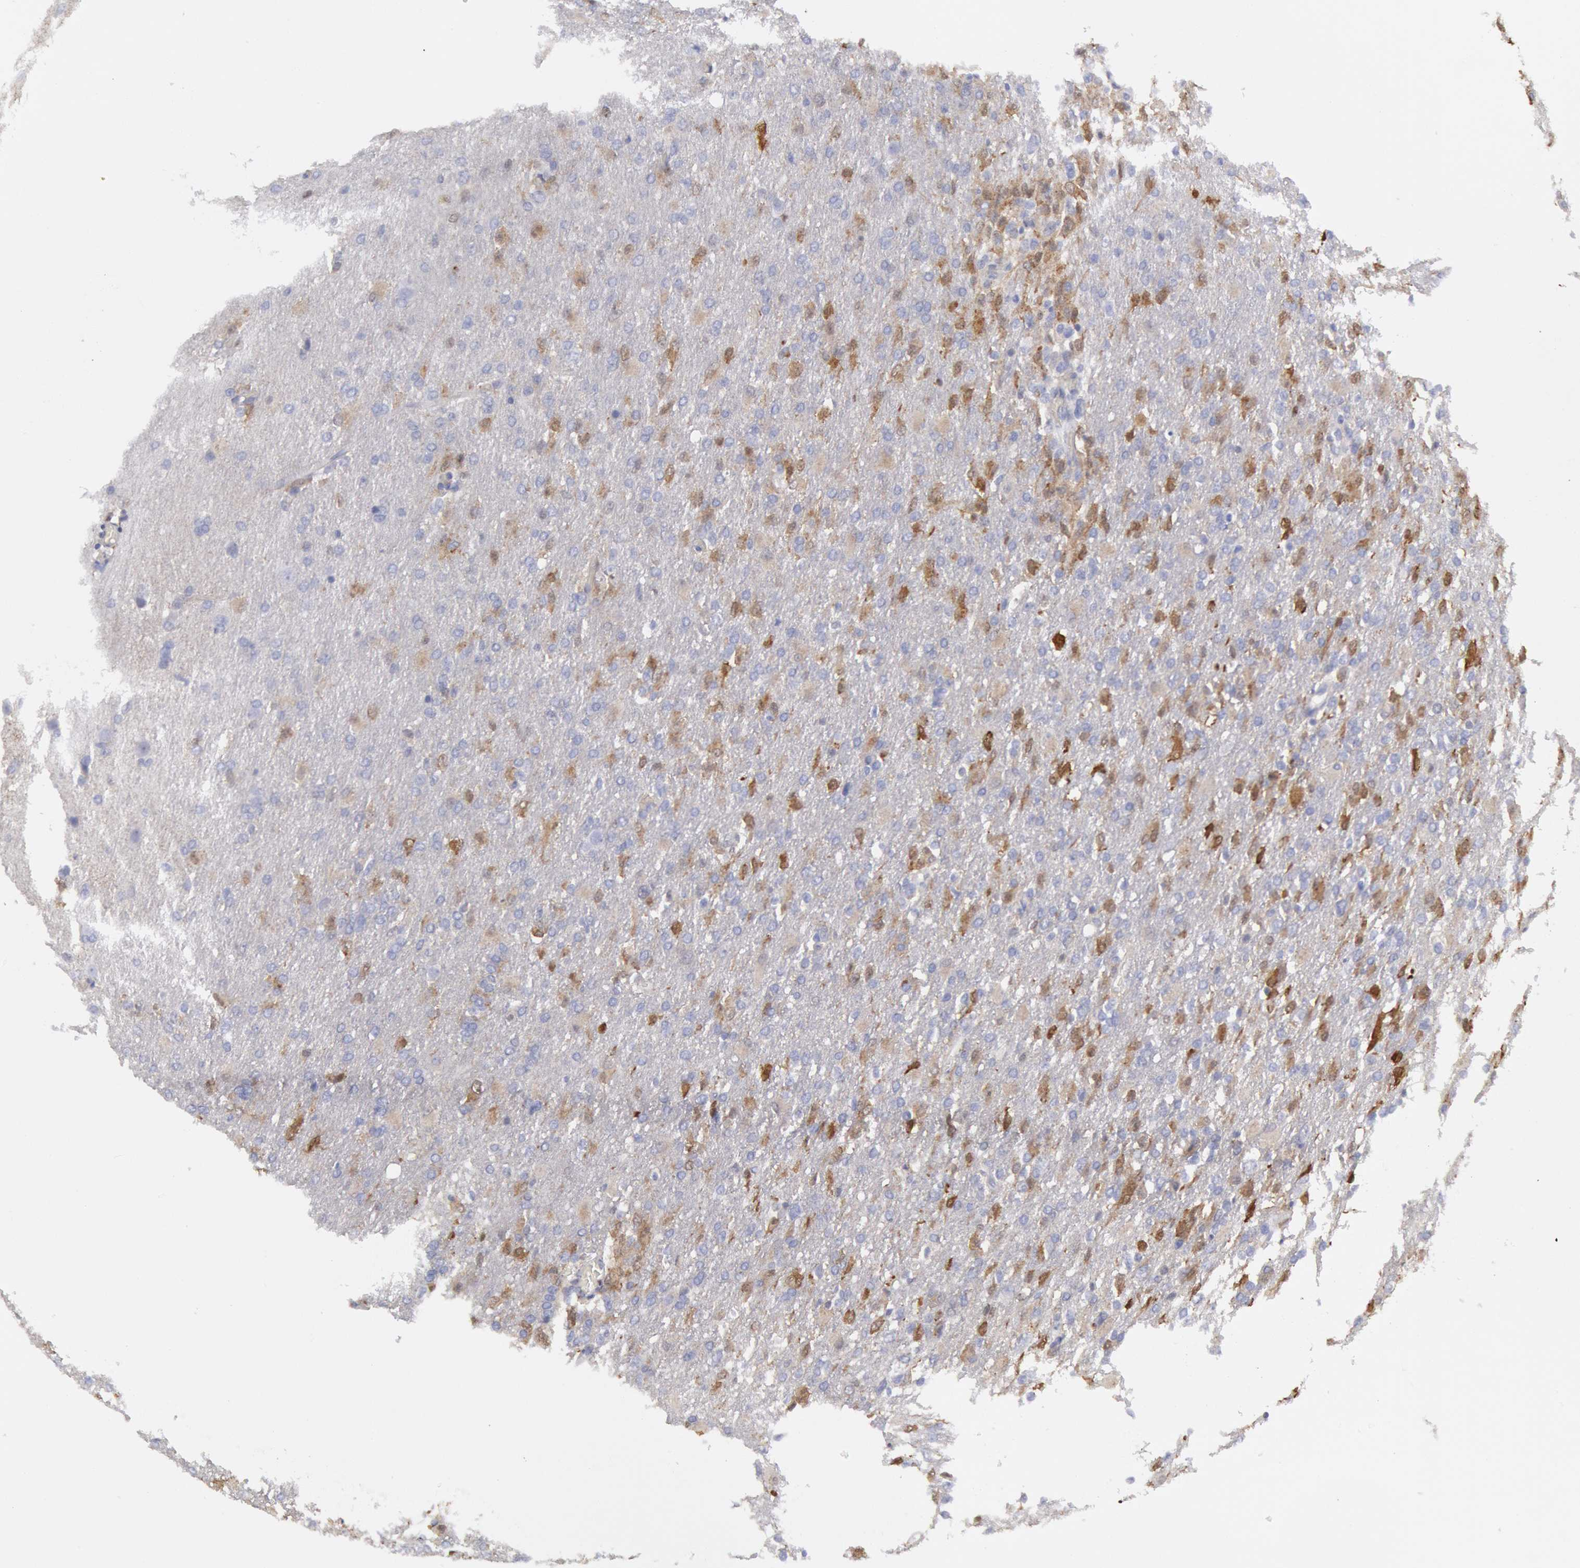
{"staining": {"intensity": "moderate", "quantity": "25%-75%", "location": "cytoplasmic/membranous"}, "tissue": "glioma", "cell_type": "Tumor cells", "image_type": "cancer", "snomed": [{"axis": "morphology", "description": "Glioma, malignant, High grade"}, {"axis": "topography", "description": "Brain"}], "caption": "Immunohistochemistry staining of glioma, which shows medium levels of moderate cytoplasmic/membranous expression in approximately 25%-75% of tumor cells indicating moderate cytoplasmic/membranous protein staining. The staining was performed using DAB (3,3'-diaminobenzidine) (brown) for protein detection and nuclei were counterstained in hematoxylin (blue).", "gene": "FHL1", "patient": {"sex": "male", "age": 68}}